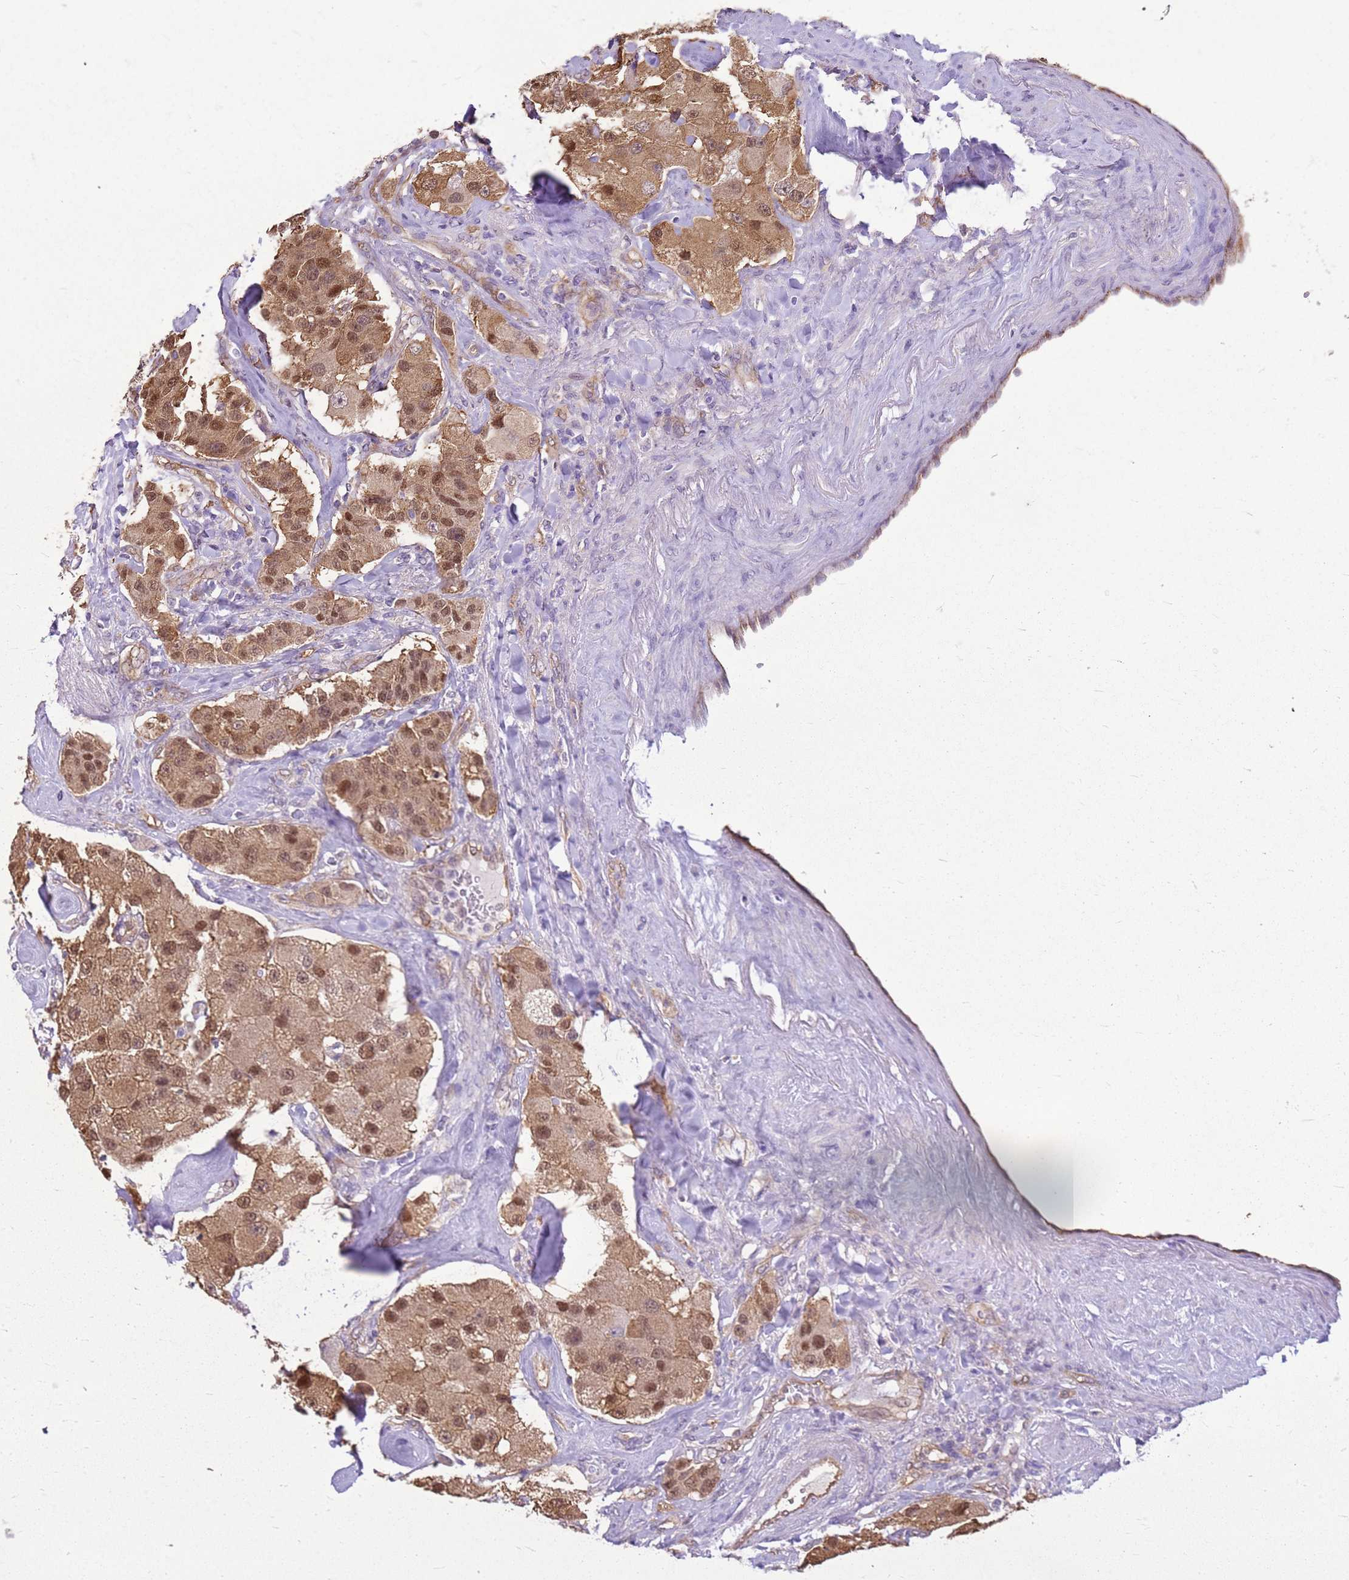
{"staining": {"intensity": "moderate", "quantity": ">75%", "location": "cytoplasmic/membranous,nuclear"}, "tissue": "carcinoid", "cell_type": "Tumor cells", "image_type": "cancer", "snomed": [{"axis": "morphology", "description": "Carcinoid, malignant, NOS"}, {"axis": "topography", "description": "Pancreas"}], "caption": "This is a micrograph of immunohistochemistry (IHC) staining of carcinoid, which shows moderate expression in the cytoplasmic/membranous and nuclear of tumor cells.", "gene": "YWHAE", "patient": {"sex": "male", "age": 41}}